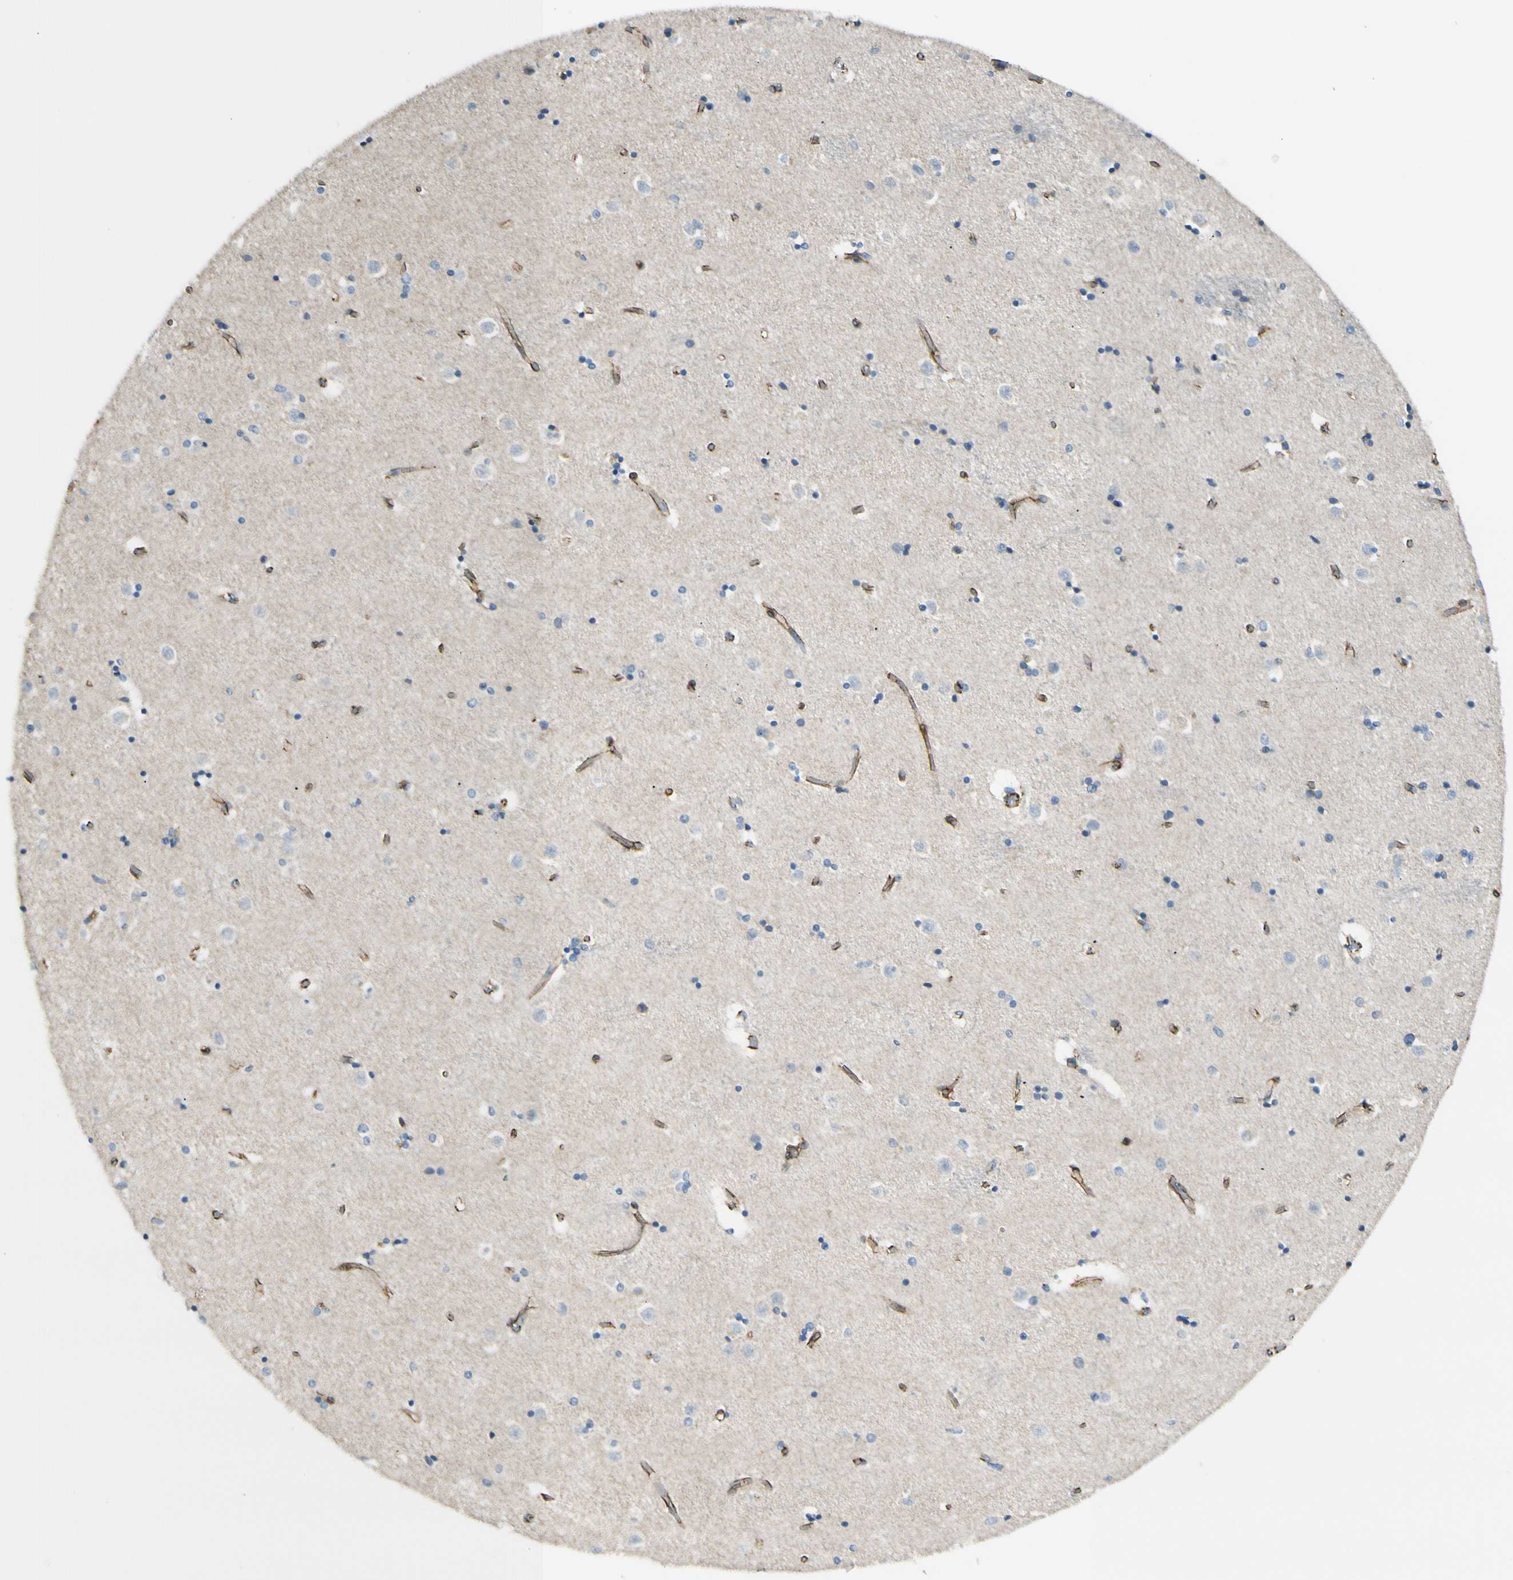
{"staining": {"intensity": "negative", "quantity": "none", "location": "none"}, "tissue": "caudate", "cell_type": "Glial cells", "image_type": "normal", "snomed": [{"axis": "morphology", "description": "Normal tissue, NOS"}, {"axis": "topography", "description": "Lateral ventricle wall"}], "caption": "Immunohistochemistry of unremarkable human caudate exhibits no positivity in glial cells. (DAB (3,3'-diaminobenzidine) IHC, high magnification).", "gene": "TJP1", "patient": {"sex": "female", "age": 54}}